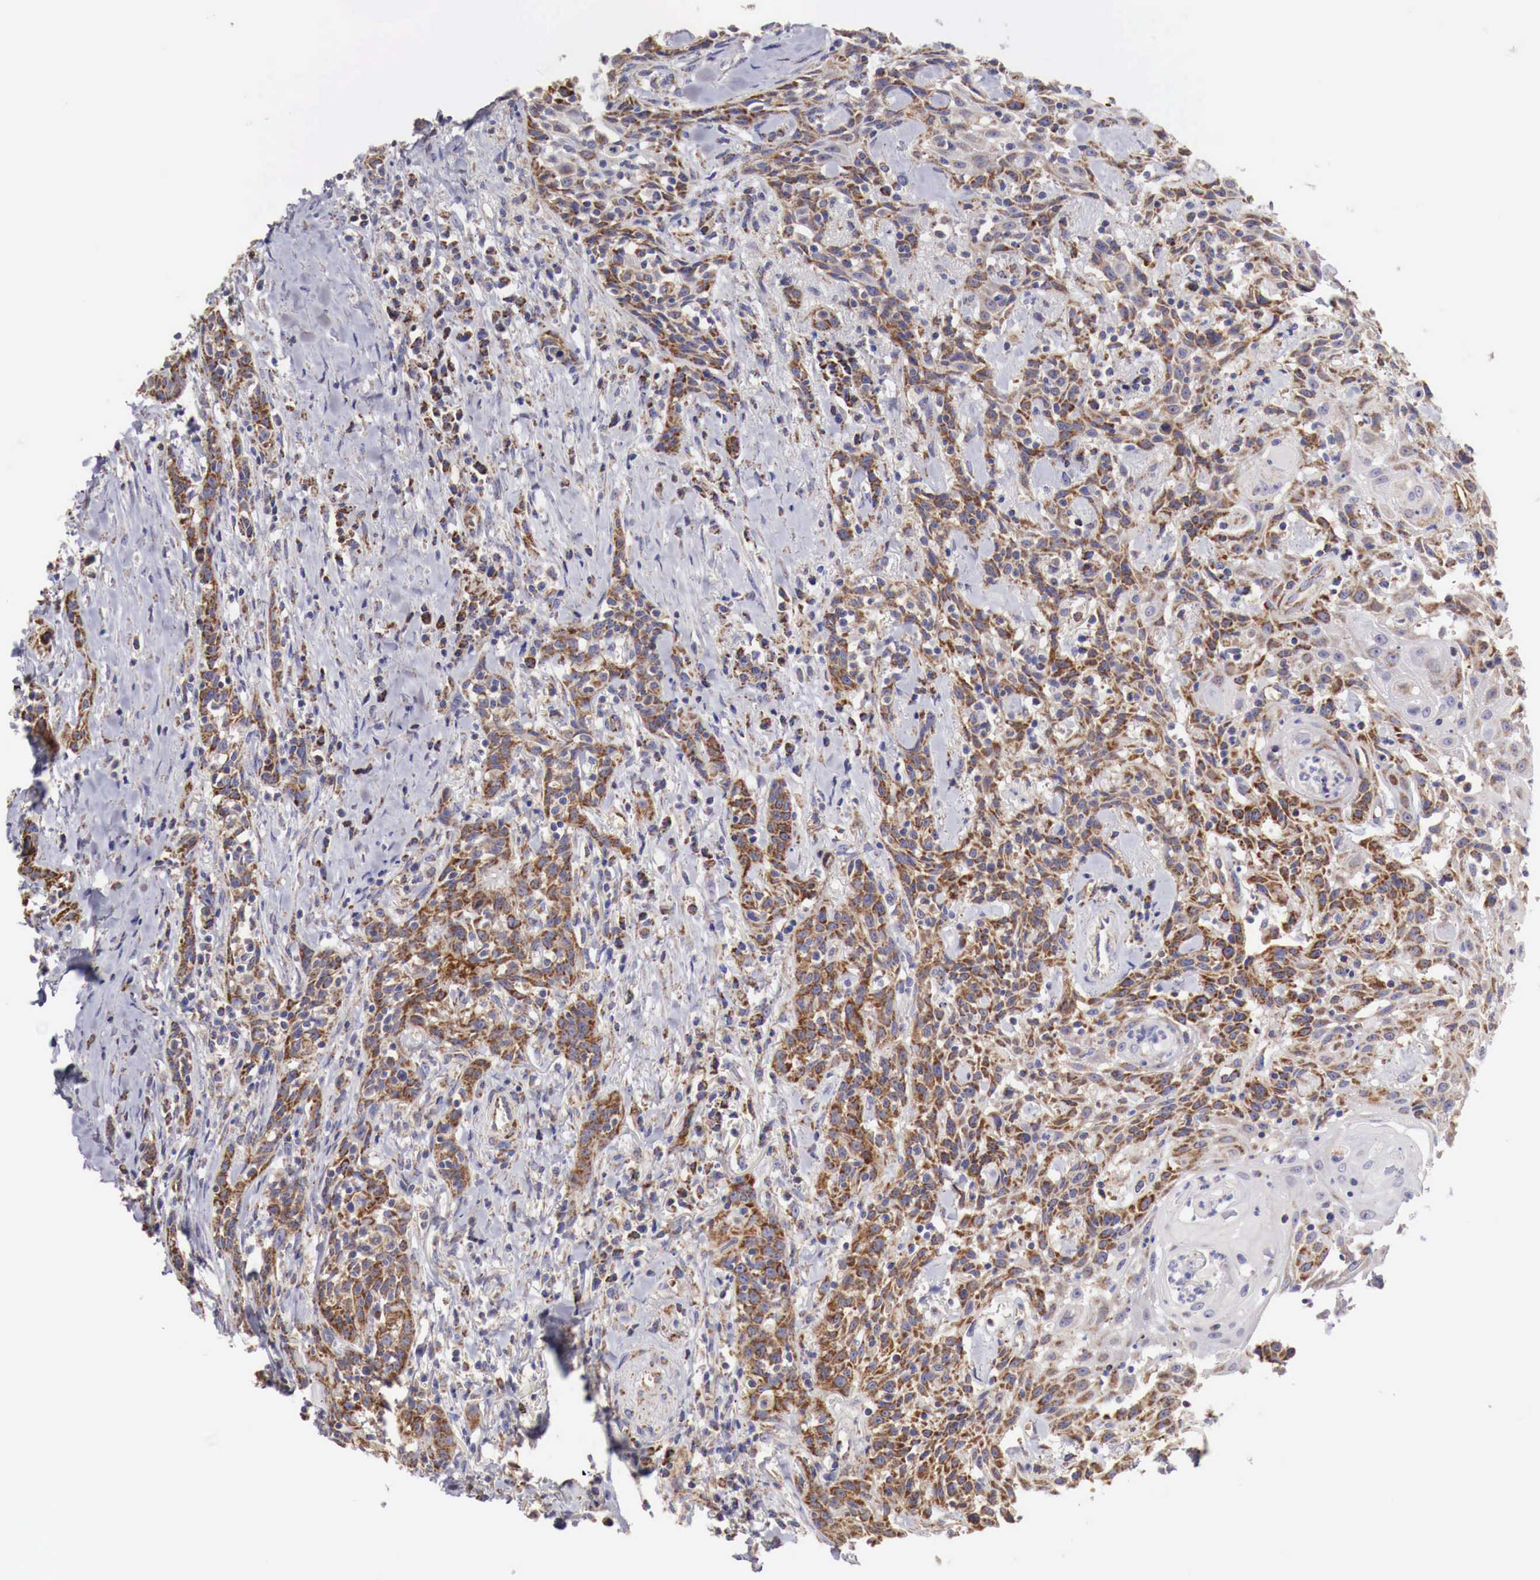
{"staining": {"intensity": "strong", "quantity": ">75%", "location": "cytoplasmic/membranous"}, "tissue": "head and neck cancer", "cell_type": "Tumor cells", "image_type": "cancer", "snomed": [{"axis": "morphology", "description": "Squamous cell carcinoma, NOS"}, {"axis": "topography", "description": "Oral tissue"}, {"axis": "topography", "description": "Head-Neck"}], "caption": "Human head and neck cancer (squamous cell carcinoma) stained for a protein (brown) reveals strong cytoplasmic/membranous positive expression in about >75% of tumor cells.", "gene": "XPNPEP3", "patient": {"sex": "female", "age": 82}}